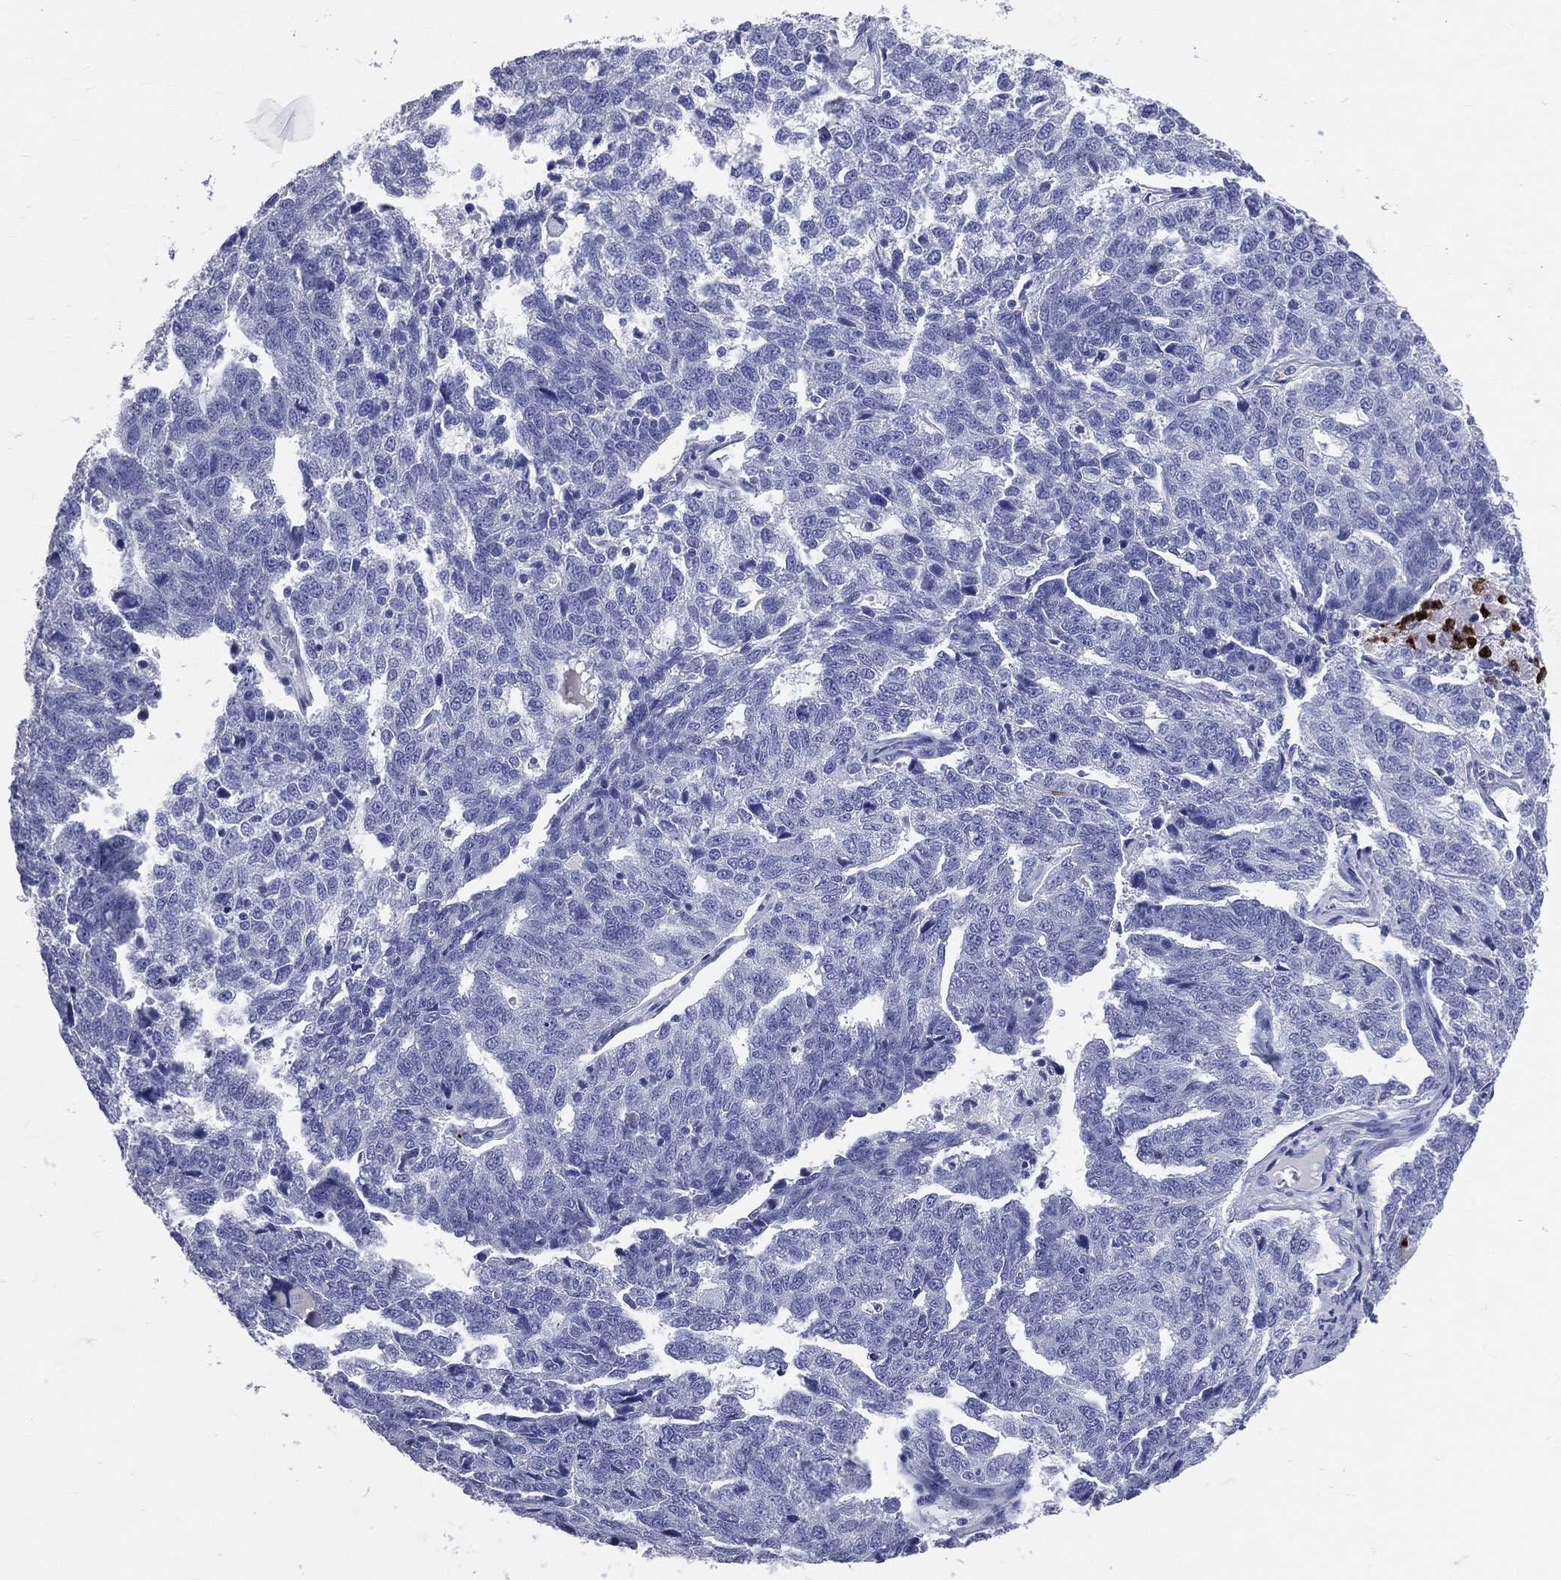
{"staining": {"intensity": "negative", "quantity": "none", "location": "none"}, "tissue": "ovarian cancer", "cell_type": "Tumor cells", "image_type": "cancer", "snomed": [{"axis": "morphology", "description": "Cystadenocarcinoma, serous, NOS"}, {"axis": "topography", "description": "Ovary"}], "caption": "This is an immunohistochemistry (IHC) image of ovarian serous cystadenocarcinoma. There is no expression in tumor cells.", "gene": "PGLYRP1", "patient": {"sex": "female", "age": 71}}